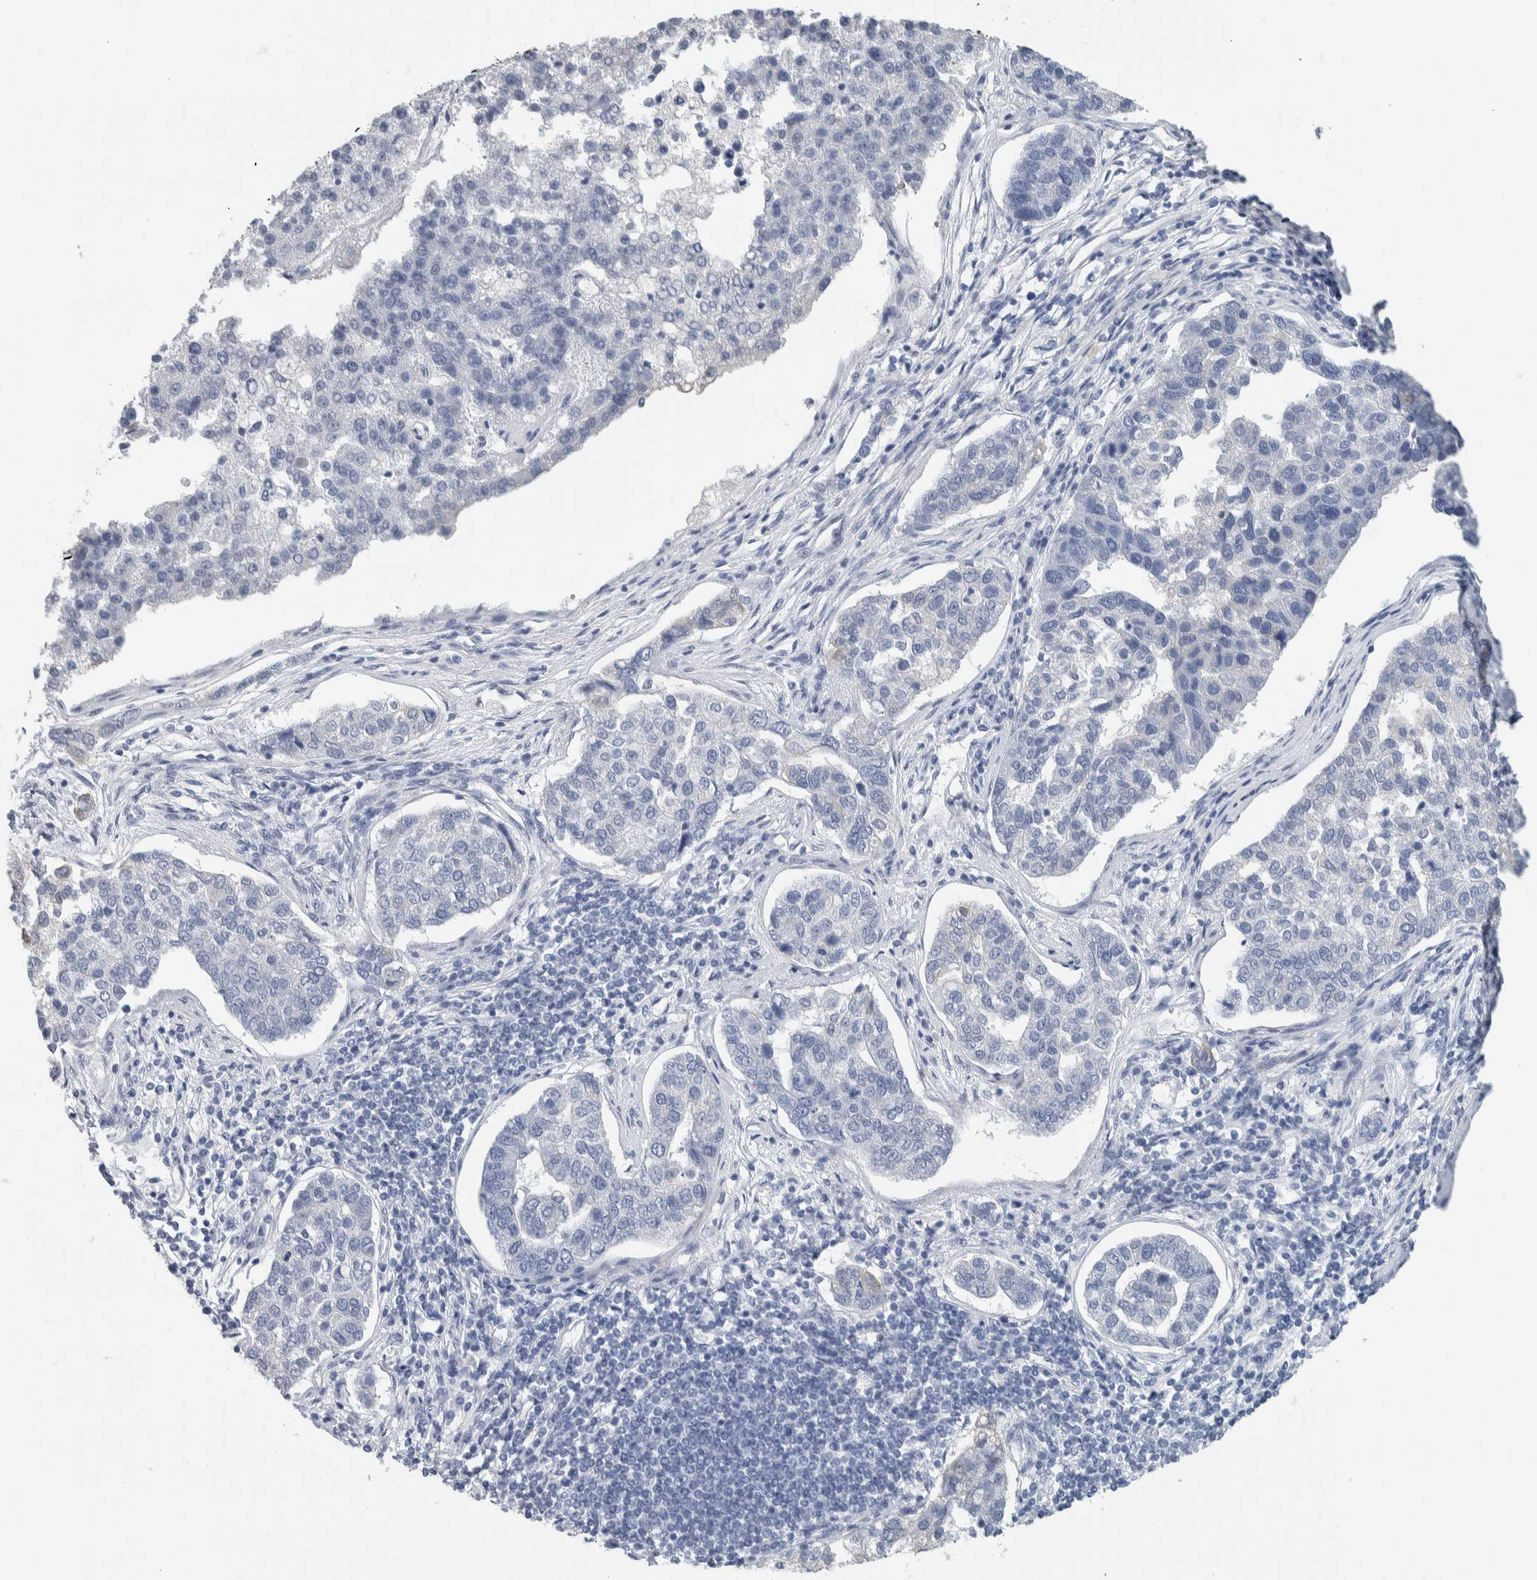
{"staining": {"intensity": "negative", "quantity": "none", "location": "none"}, "tissue": "pancreatic cancer", "cell_type": "Tumor cells", "image_type": "cancer", "snomed": [{"axis": "morphology", "description": "Adenocarcinoma, NOS"}, {"axis": "topography", "description": "Pancreas"}], "caption": "There is no significant expression in tumor cells of pancreatic cancer. (DAB immunohistochemistry, high magnification).", "gene": "NEFM", "patient": {"sex": "female", "age": 61}}